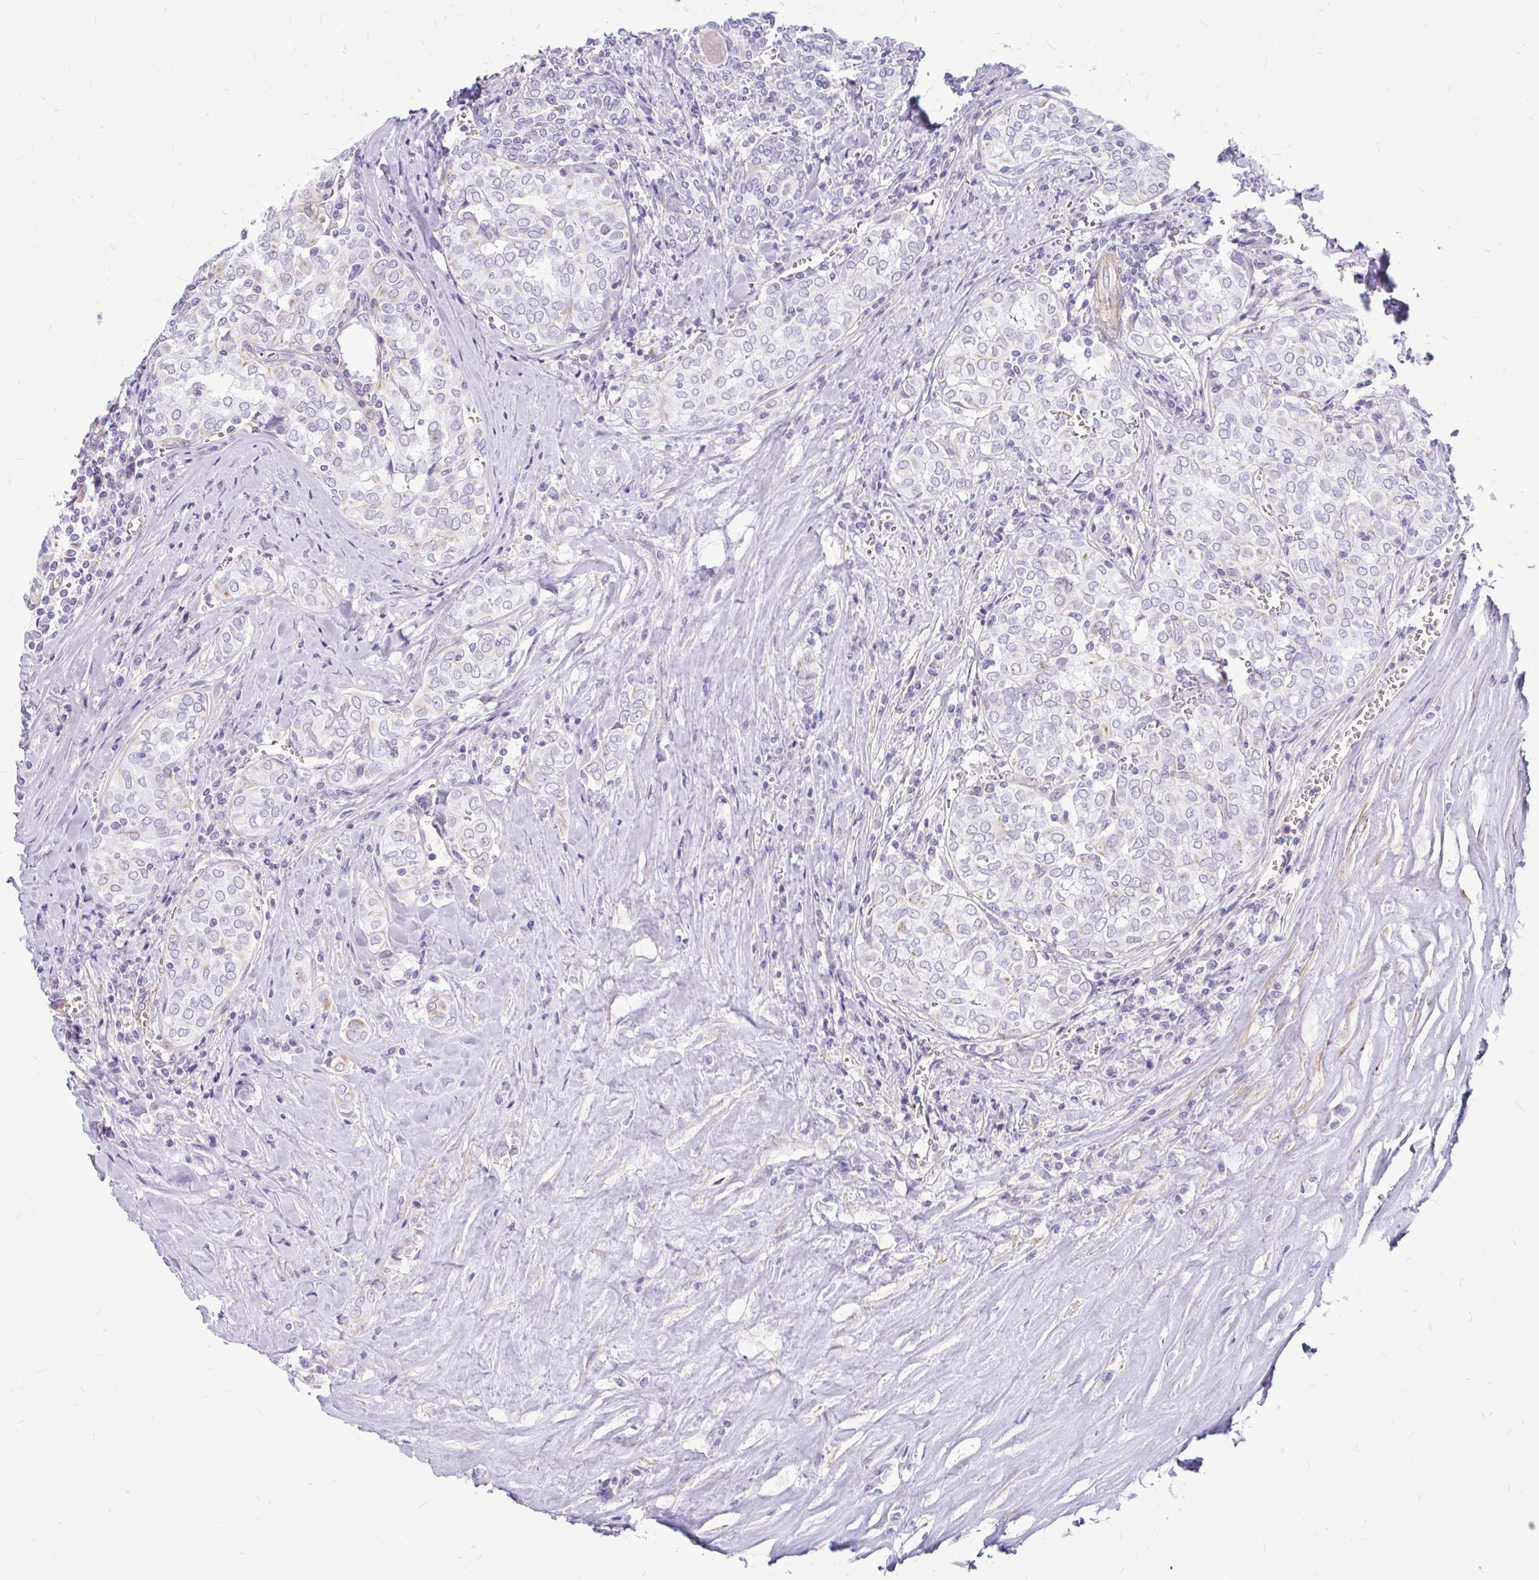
{"staining": {"intensity": "negative", "quantity": "none", "location": "none"}, "tissue": "thyroid cancer", "cell_type": "Tumor cells", "image_type": "cancer", "snomed": [{"axis": "morphology", "description": "Papillary adenocarcinoma, NOS"}, {"axis": "topography", "description": "Thyroid gland"}], "caption": "A micrograph of human thyroid papillary adenocarcinoma is negative for staining in tumor cells. The staining was performed using DAB (3,3'-diaminobenzidine) to visualize the protein expression in brown, while the nuclei were stained in blue with hematoxylin (Magnification: 20x).", "gene": "FAM83C", "patient": {"sex": "female", "age": 30}}